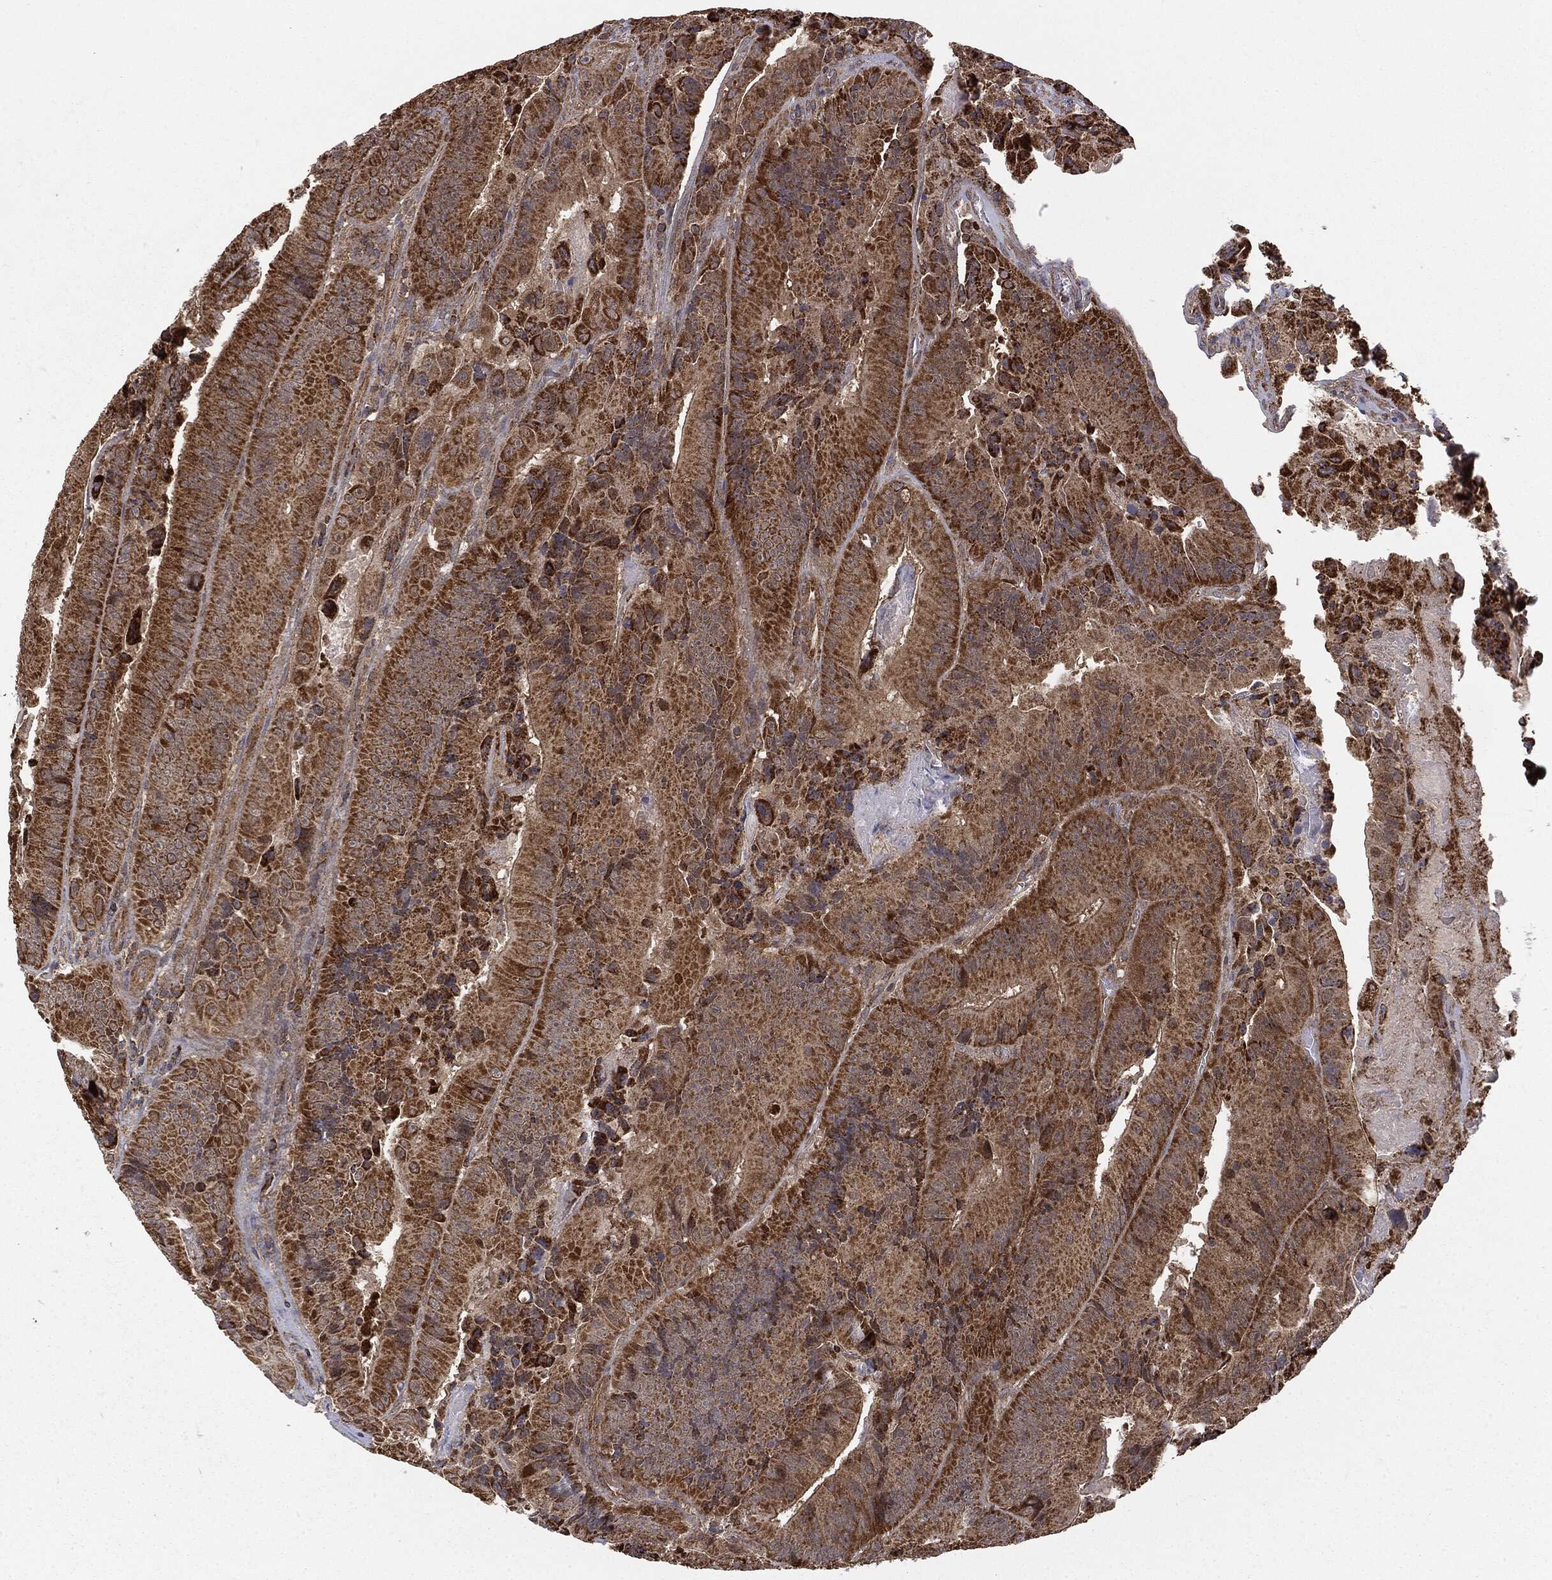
{"staining": {"intensity": "strong", "quantity": ">75%", "location": "cytoplasmic/membranous"}, "tissue": "colorectal cancer", "cell_type": "Tumor cells", "image_type": "cancer", "snomed": [{"axis": "morphology", "description": "Adenocarcinoma, NOS"}, {"axis": "topography", "description": "Colon"}], "caption": "Colorectal cancer was stained to show a protein in brown. There is high levels of strong cytoplasmic/membranous positivity in about >75% of tumor cells.", "gene": "MTOR", "patient": {"sex": "female", "age": 86}}